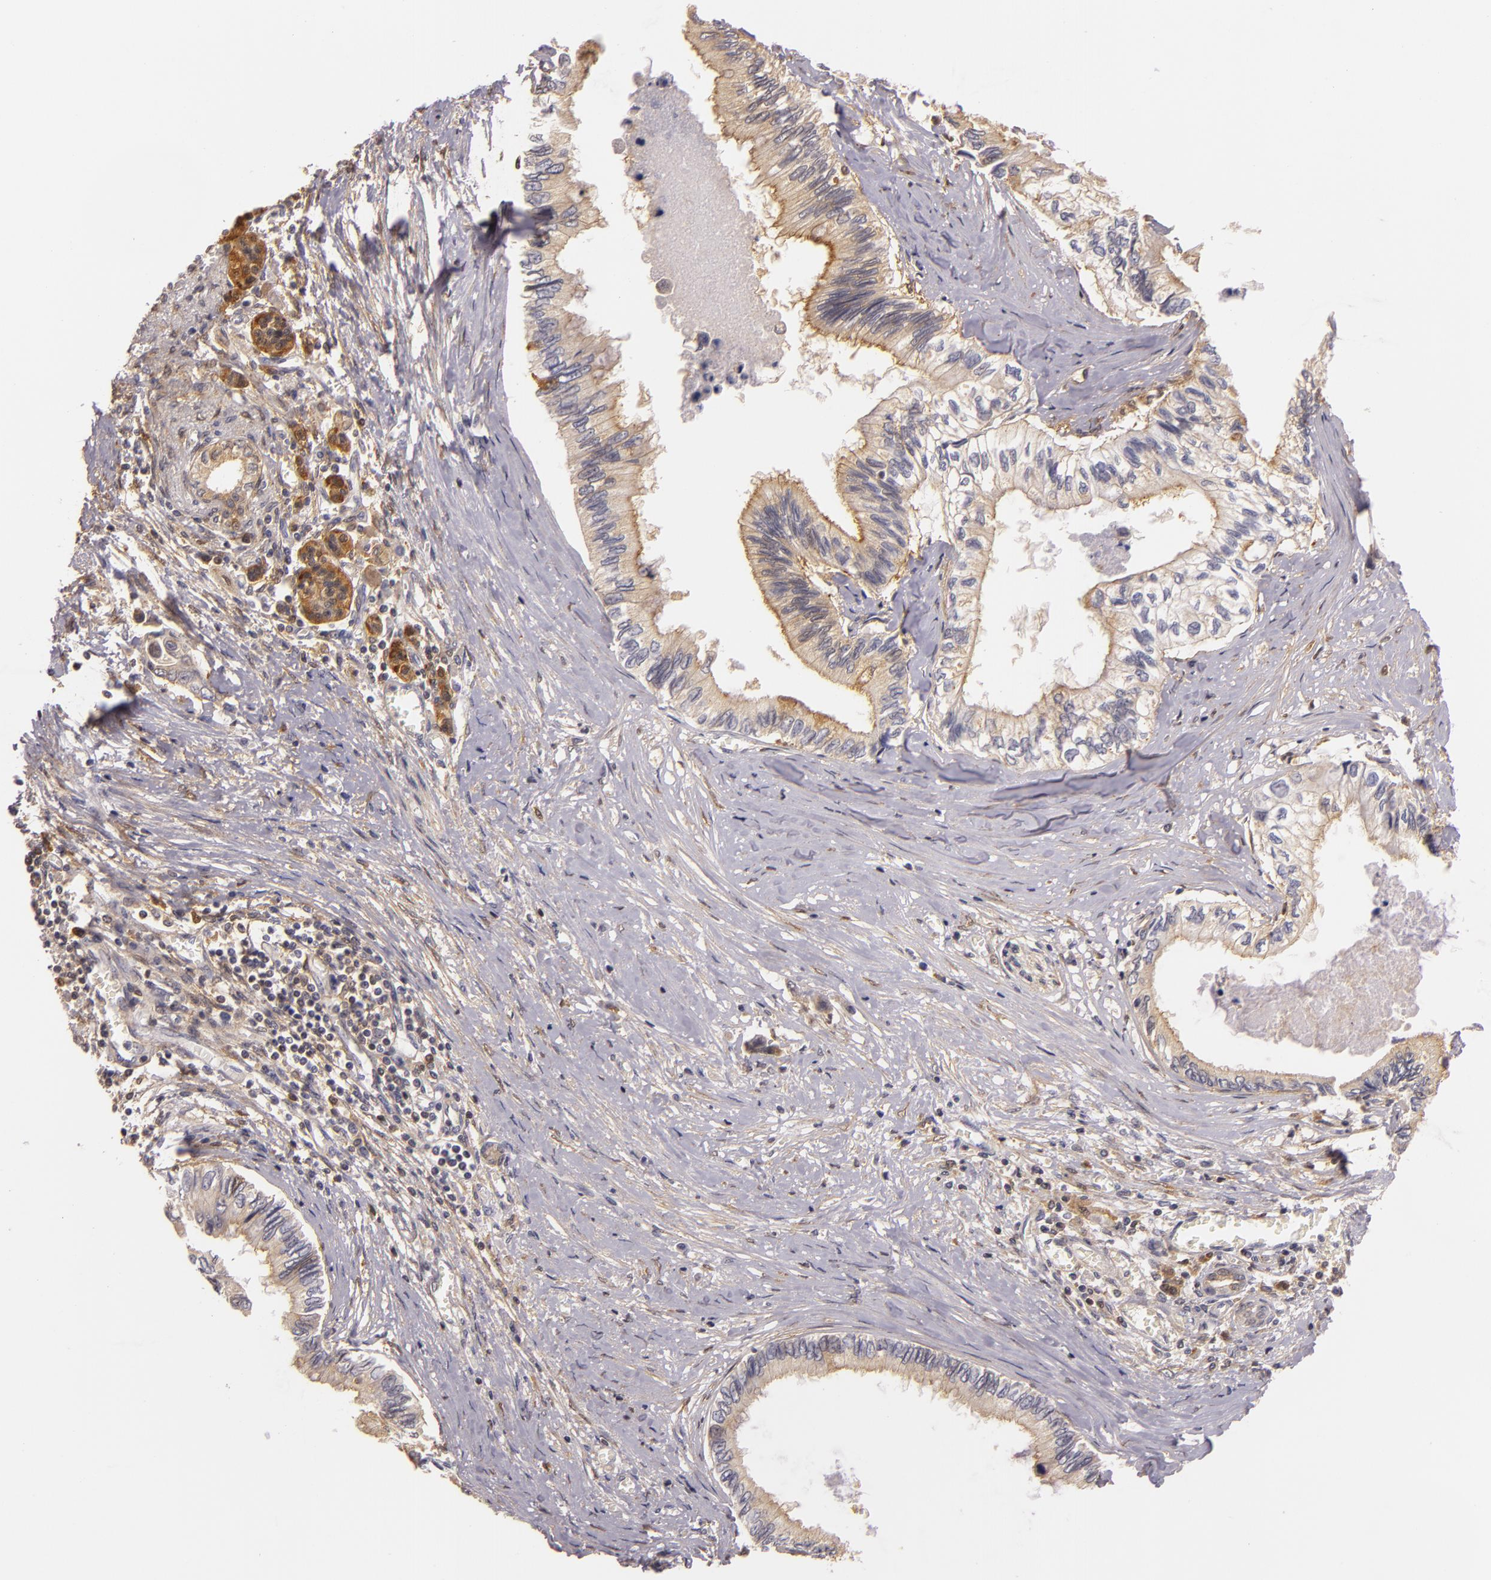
{"staining": {"intensity": "weak", "quantity": ">75%", "location": "cytoplasmic/membranous"}, "tissue": "pancreatic cancer", "cell_type": "Tumor cells", "image_type": "cancer", "snomed": [{"axis": "morphology", "description": "Adenocarcinoma, NOS"}, {"axis": "topography", "description": "Pancreas"}], "caption": "Pancreatic cancer (adenocarcinoma) stained with a brown dye reveals weak cytoplasmic/membranous positive positivity in about >75% of tumor cells.", "gene": "TOM1", "patient": {"sex": "female", "age": 66}}